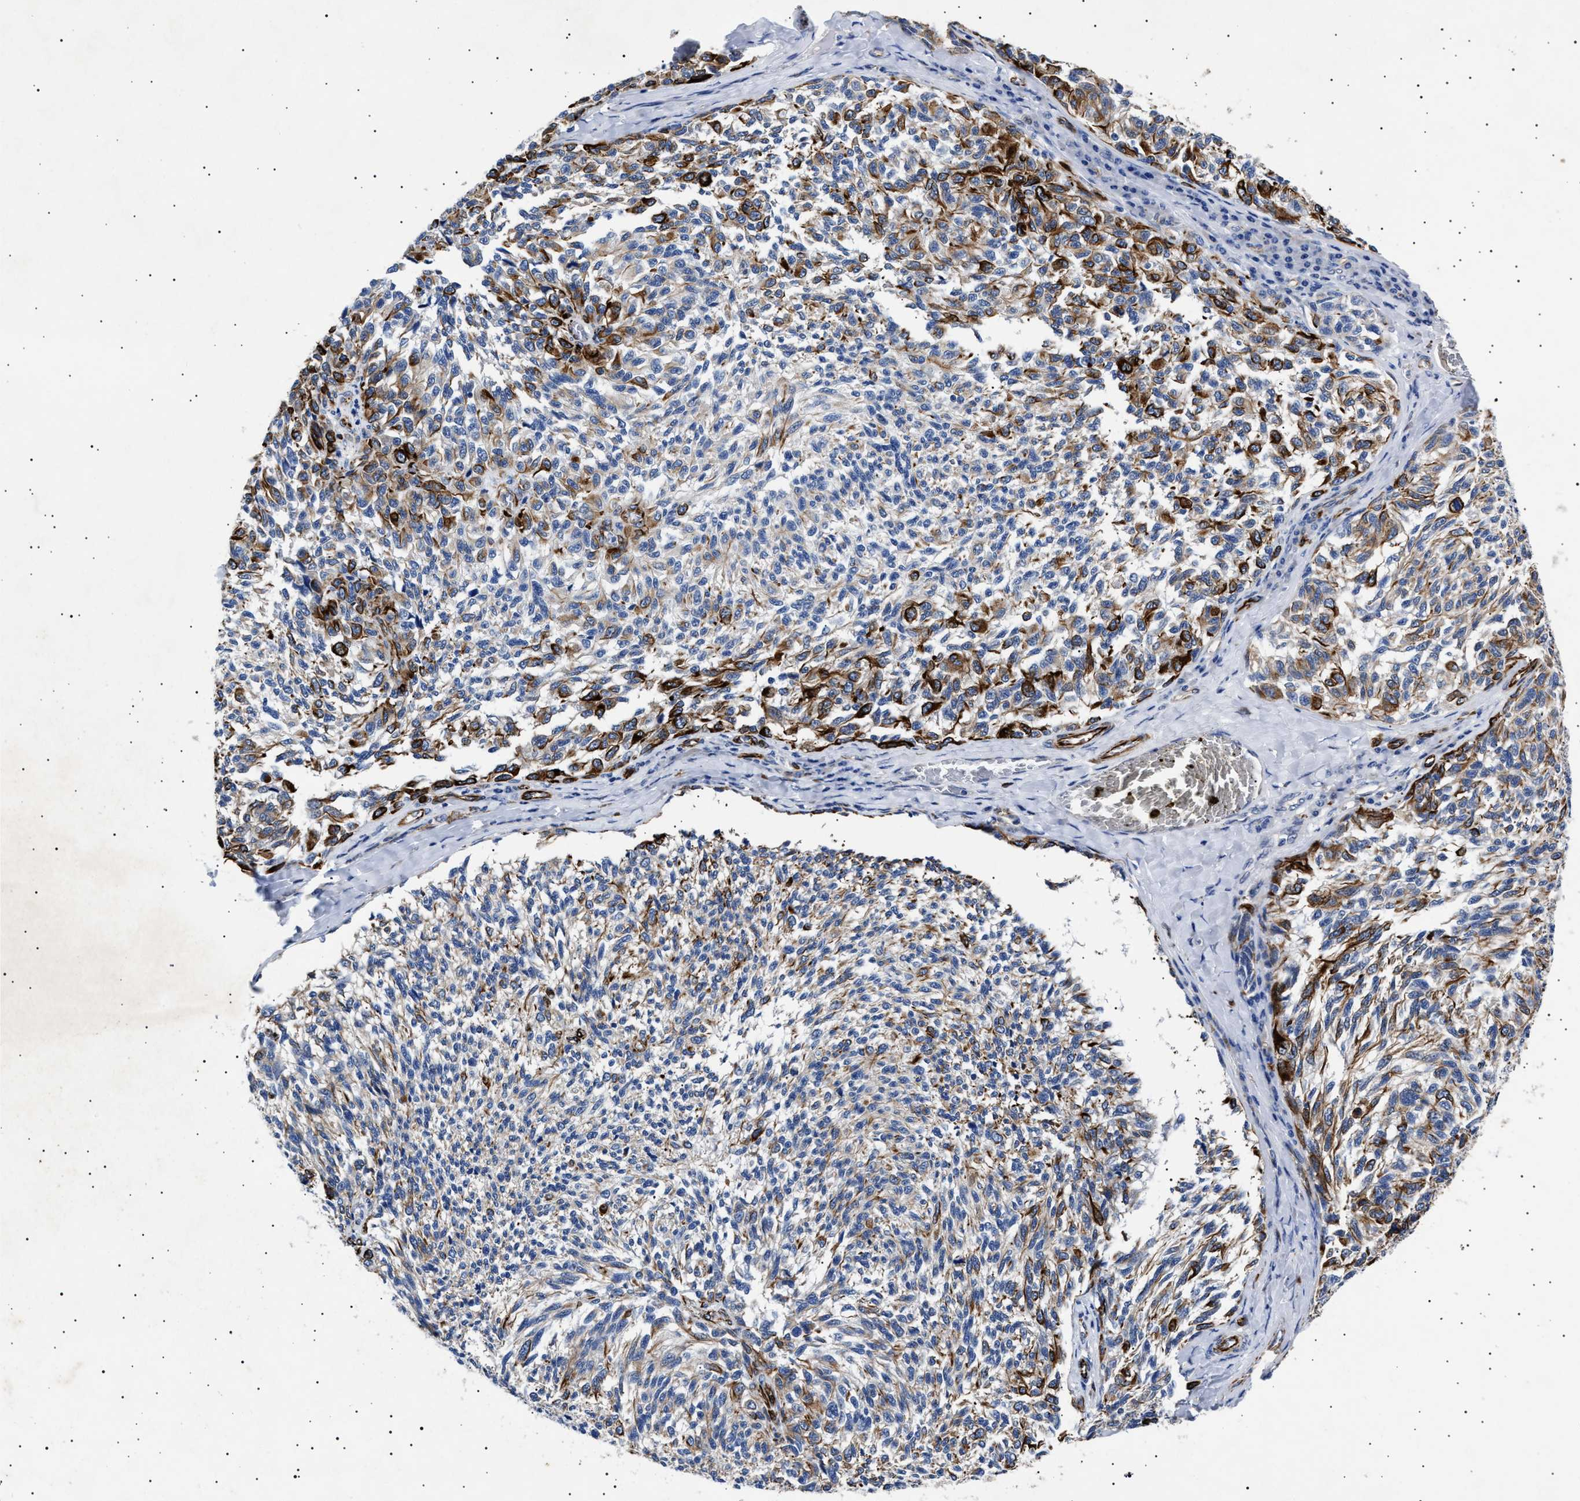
{"staining": {"intensity": "moderate", "quantity": "25%-75%", "location": "cytoplasmic/membranous"}, "tissue": "melanoma", "cell_type": "Tumor cells", "image_type": "cancer", "snomed": [{"axis": "morphology", "description": "Malignant melanoma, NOS"}, {"axis": "topography", "description": "Skin"}], "caption": "Immunohistochemistry (IHC) of malignant melanoma demonstrates medium levels of moderate cytoplasmic/membranous positivity in about 25%-75% of tumor cells.", "gene": "OLFML2A", "patient": {"sex": "female", "age": 73}}